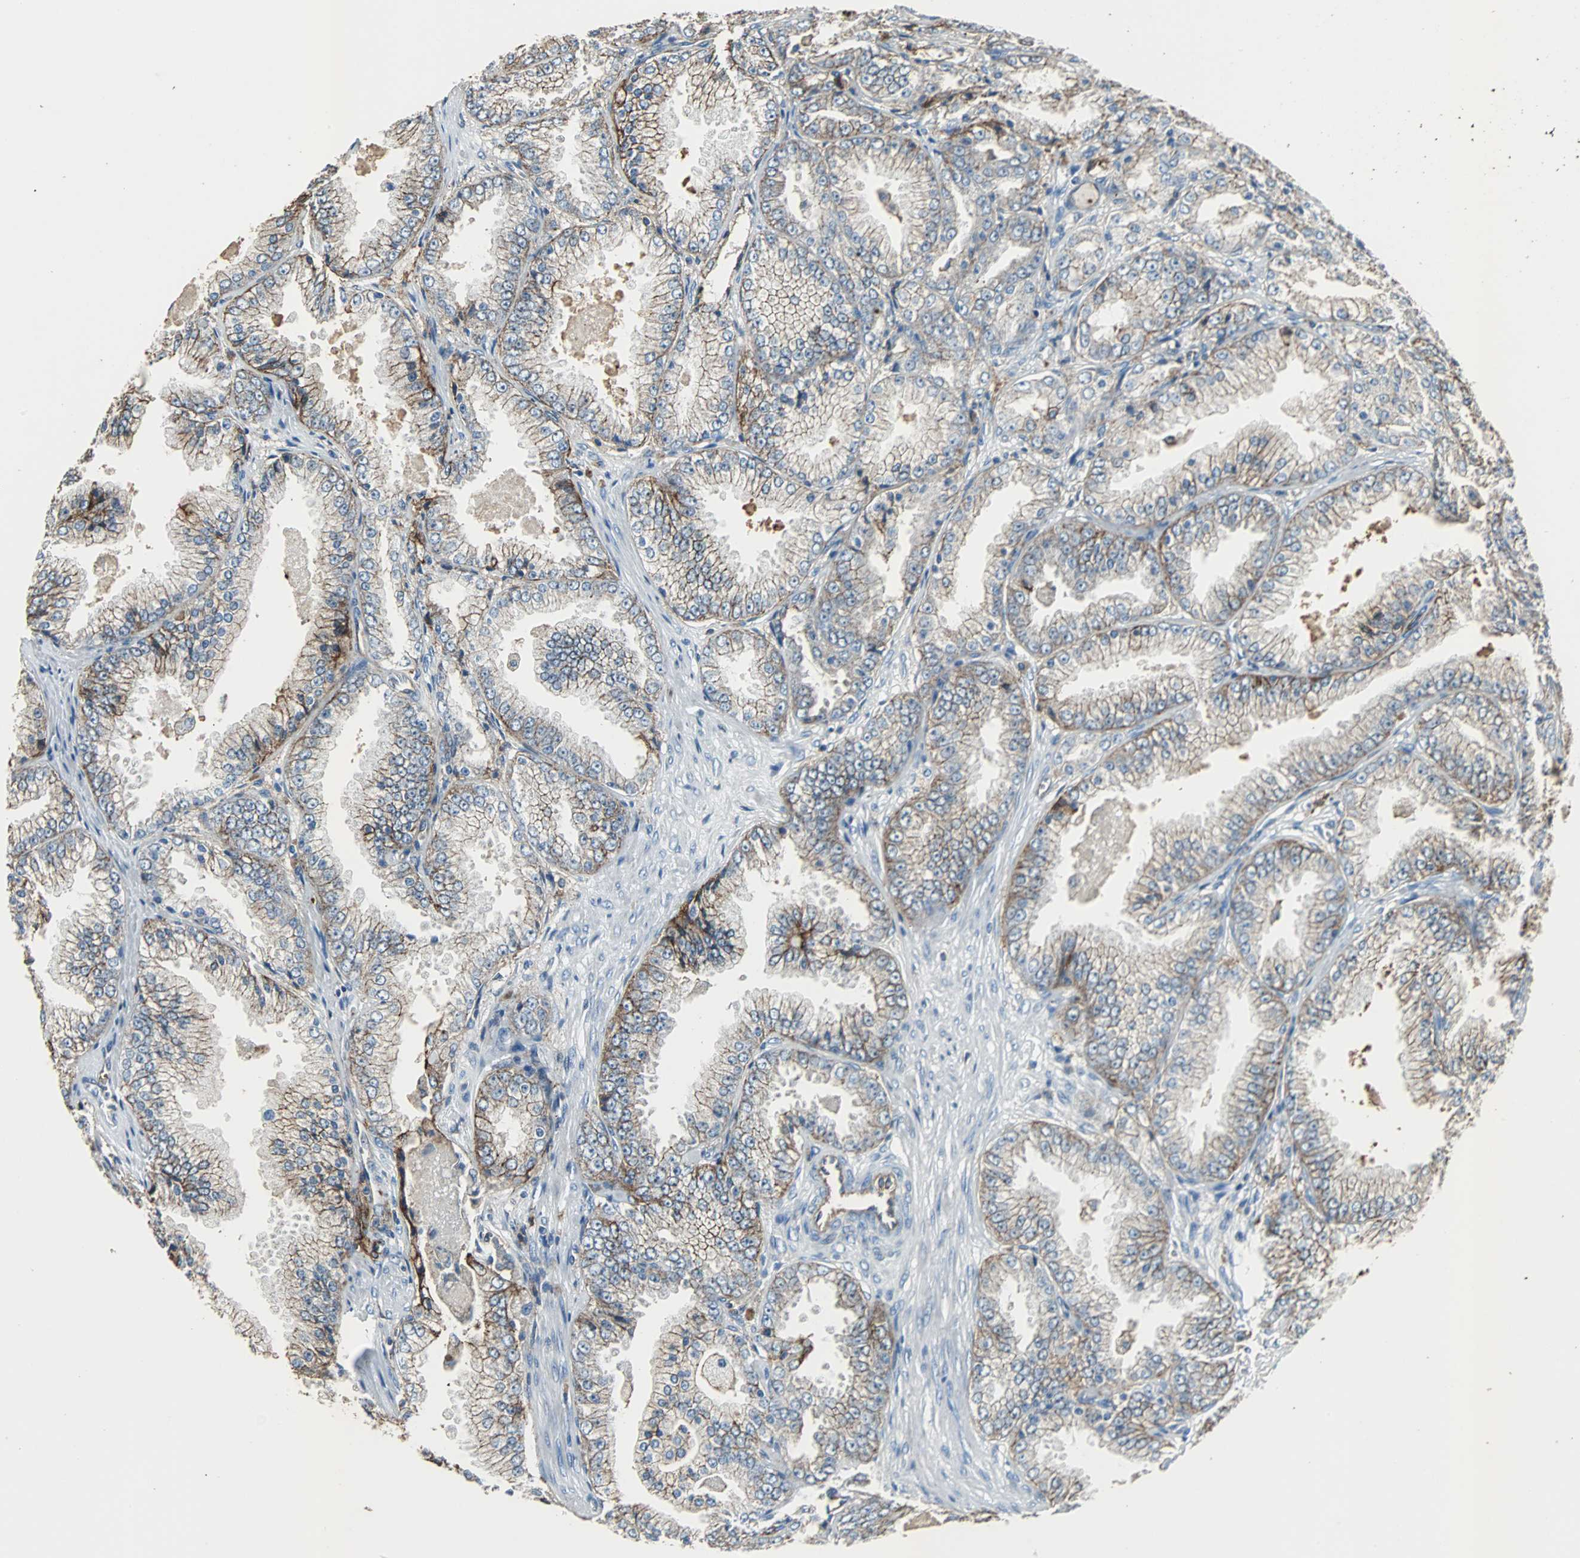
{"staining": {"intensity": "weak", "quantity": ">75%", "location": "cytoplasmic/membranous"}, "tissue": "prostate cancer", "cell_type": "Tumor cells", "image_type": "cancer", "snomed": [{"axis": "morphology", "description": "Adenocarcinoma, High grade"}, {"axis": "topography", "description": "Prostate"}], "caption": "Prostate cancer stained with a brown dye displays weak cytoplasmic/membranous positive positivity in approximately >75% of tumor cells.", "gene": "F11R", "patient": {"sex": "male", "age": 61}}